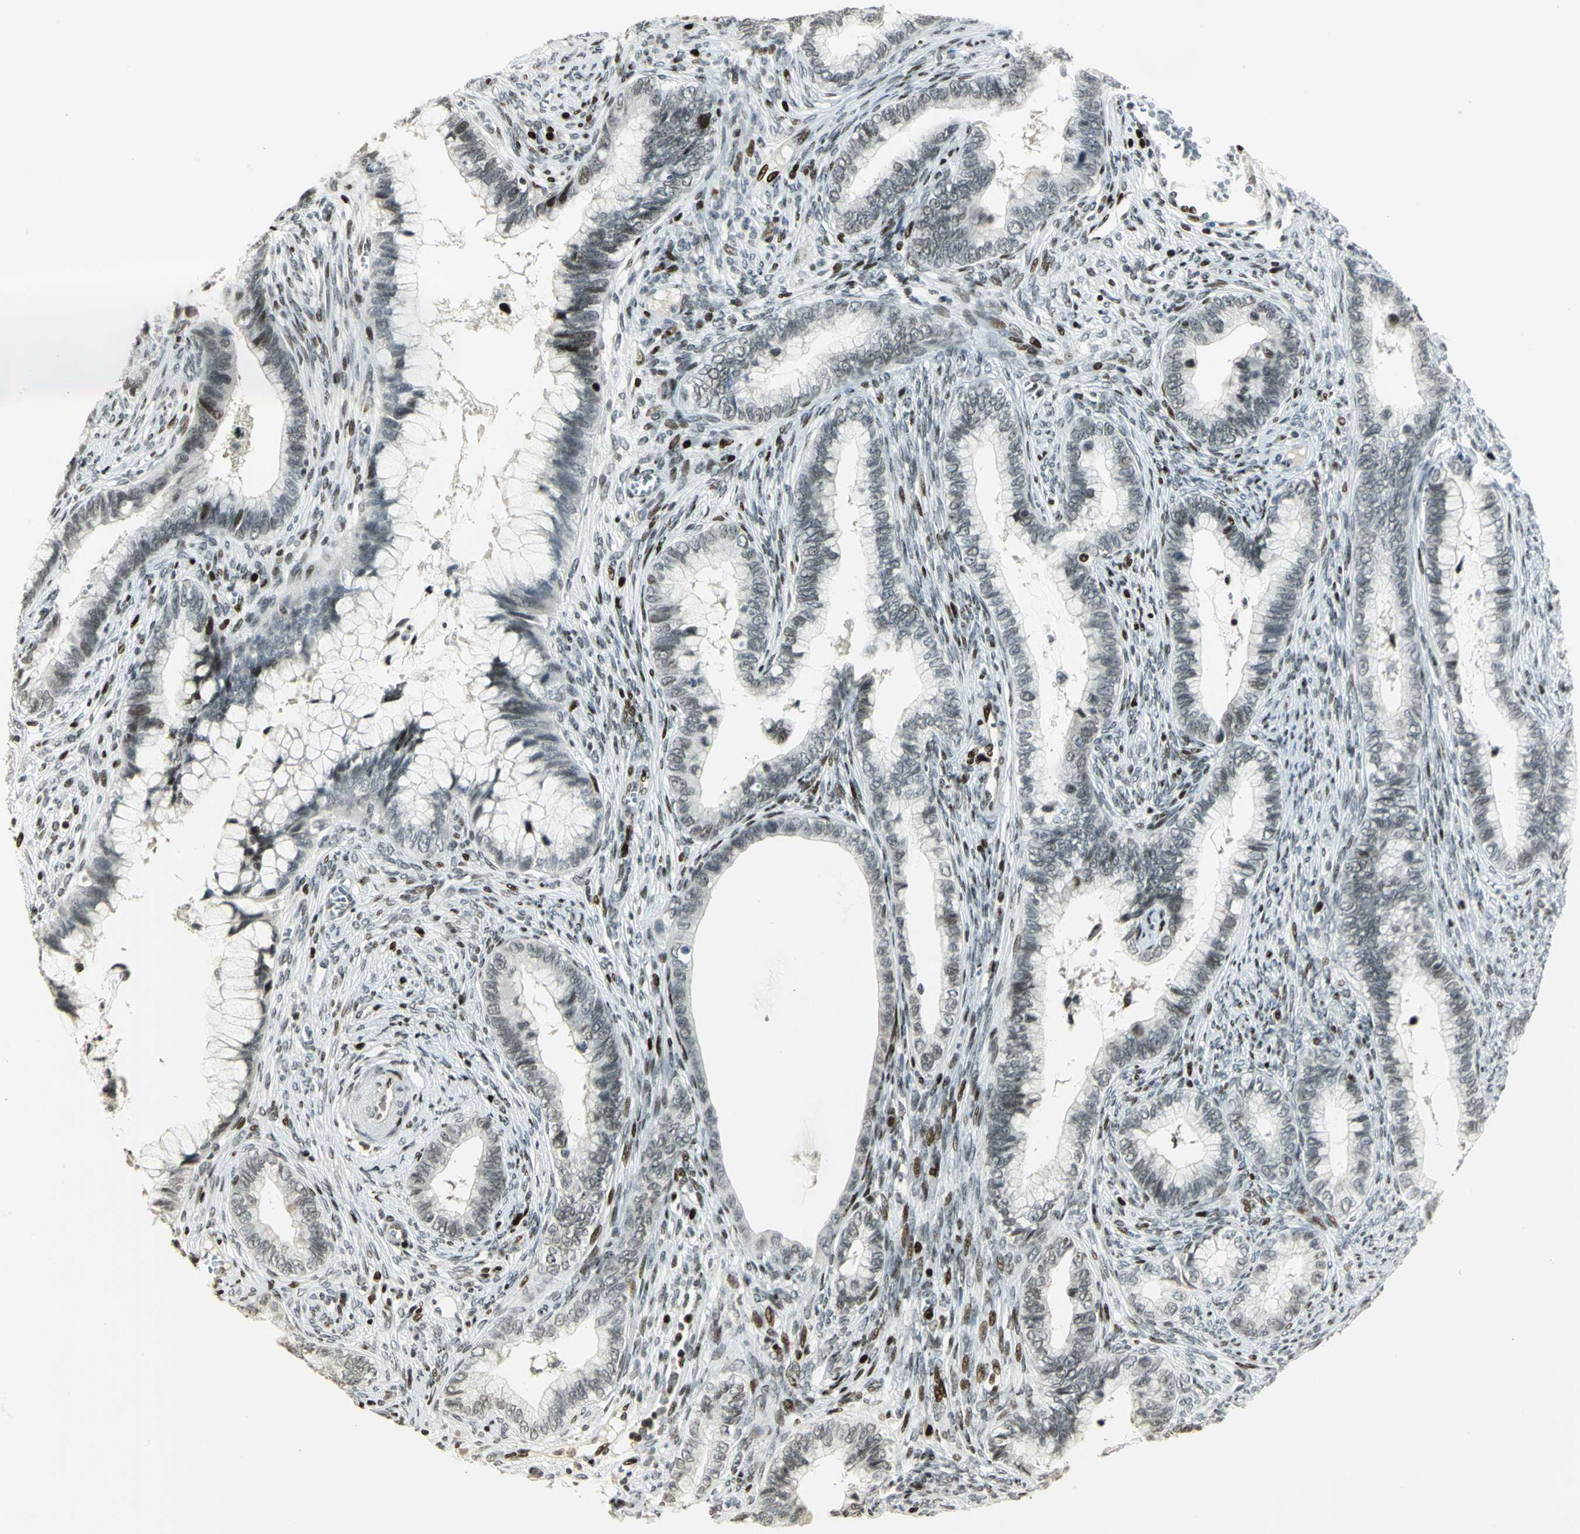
{"staining": {"intensity": "moderate", "quantity": "<25%", "location": "nuclear"}, "tissue": "cervical cancer", "cell_type": "Tumor cells", "image_type": "cancer", "snomed": [{"axis": "morphology", "description": "Adenocarcinoma, NOS"}, {"axis": "topography", "description": "Cervix"}], "caption": "Immunohistochemical staining of human cervical cancer displays low levels of moderate nuclear protein expression in approximately <25% of tumor cells.", "gene": "KDM1A", "patient": {"sex": "female", "age": 44}}